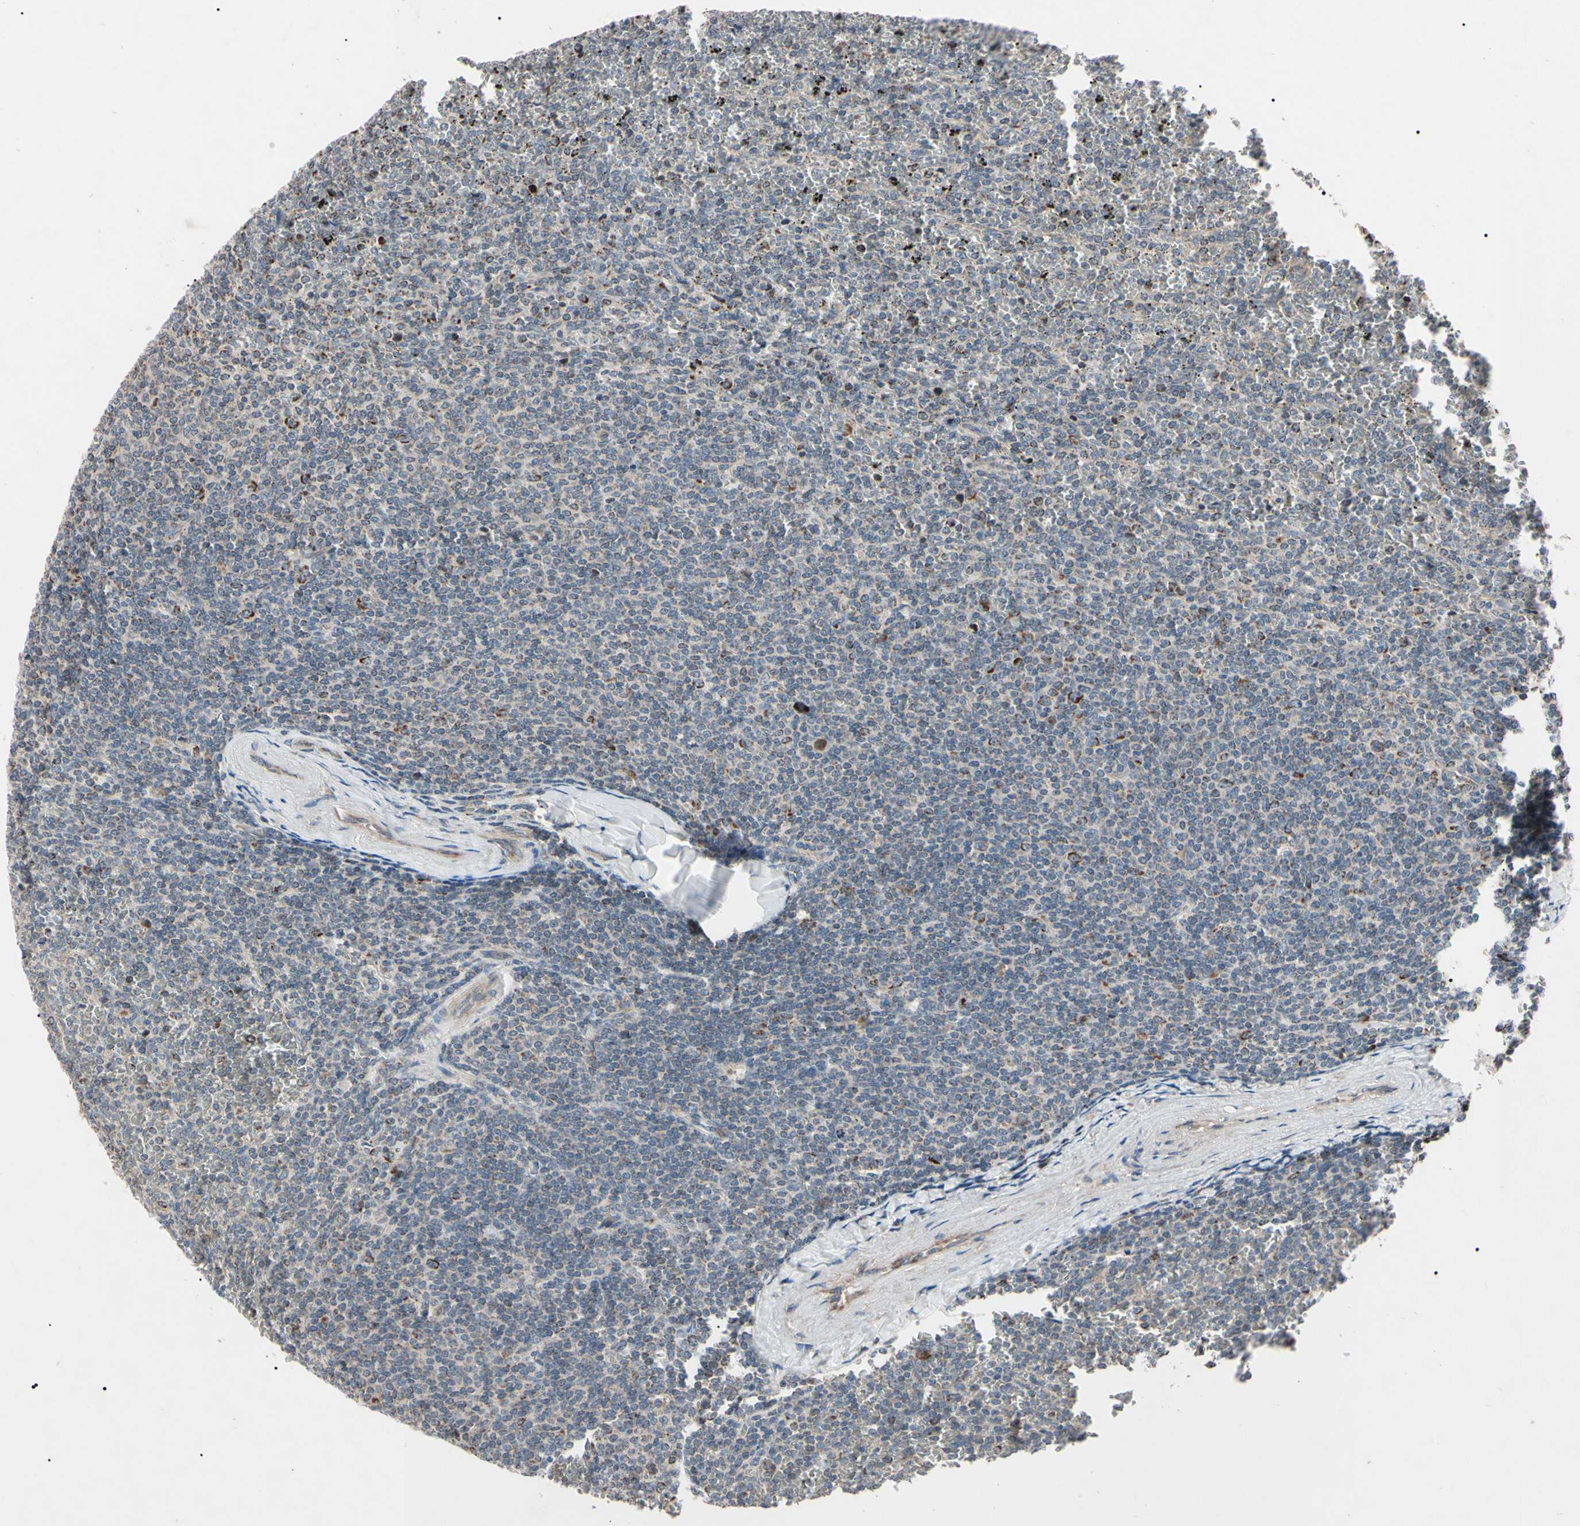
{"staining": {"intensity": "weak", "quantity": "<25%", "location": "cytoplasmic/membranous"}, "tissue": "lymphoma", "cell_type": "Tumor cells", "image_type": "cancer", "snomed": [{"axis": "morphology", "description": "Malignant lymphoma, non-Hodgkin's type, Low grade"}, {"axis": "topography", "description": "Spleen"}], "caption": "Protein analysis of lymphoma reveals no significant expression in tumor cells.", "gene": "TNFRSF1A", "patient": {"sex": "female", "age": 77}}